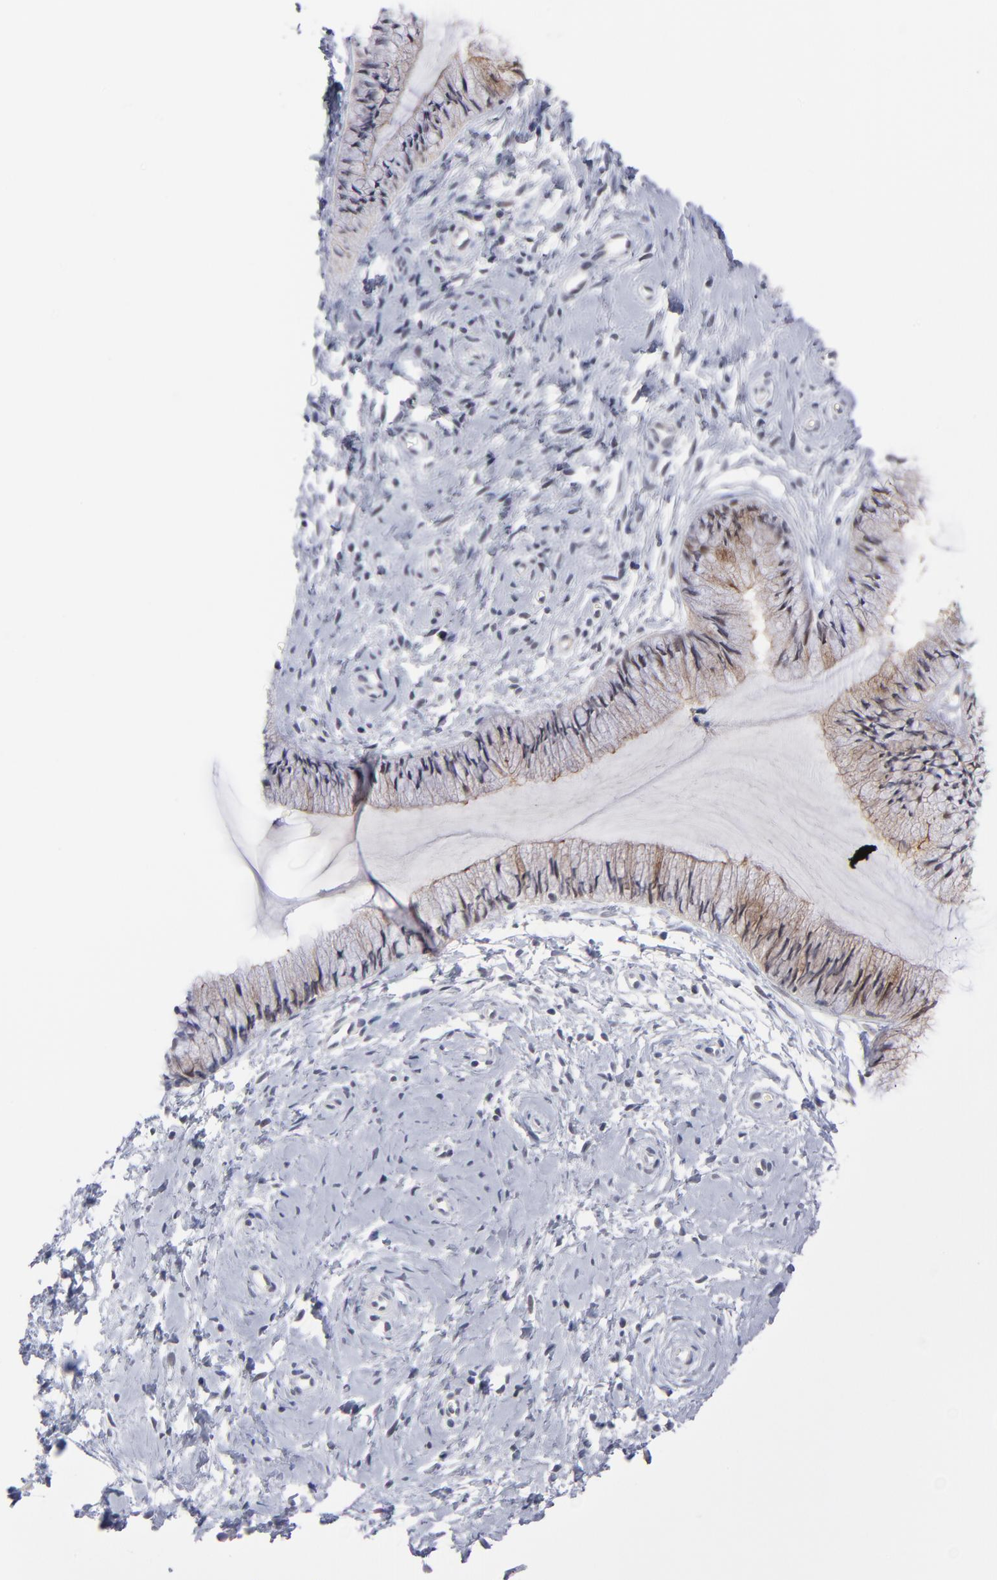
{"staining": {"intensity": "weak", "quantity": ">75%", "location": "nuclear"}, "tissue": "cervix", "cell_type": "Glandular cells", "image_type": "normal", "snomed": [{"axis": "morphology", "description": "Normal tissue, NOS"}, {"axis": "topography", "description": "Cervix"}], "caption": "Cervix stained for a protein displays weak nuclear positivity in glandular cells. Using DAB (3,3'-diaminobenzidine) (brown) and hematoxylin (blue) stains, captured at high magnification using brightfield microscopy.", "gene": "WSB1", "patient": {"sex": "female", "age": 46}}